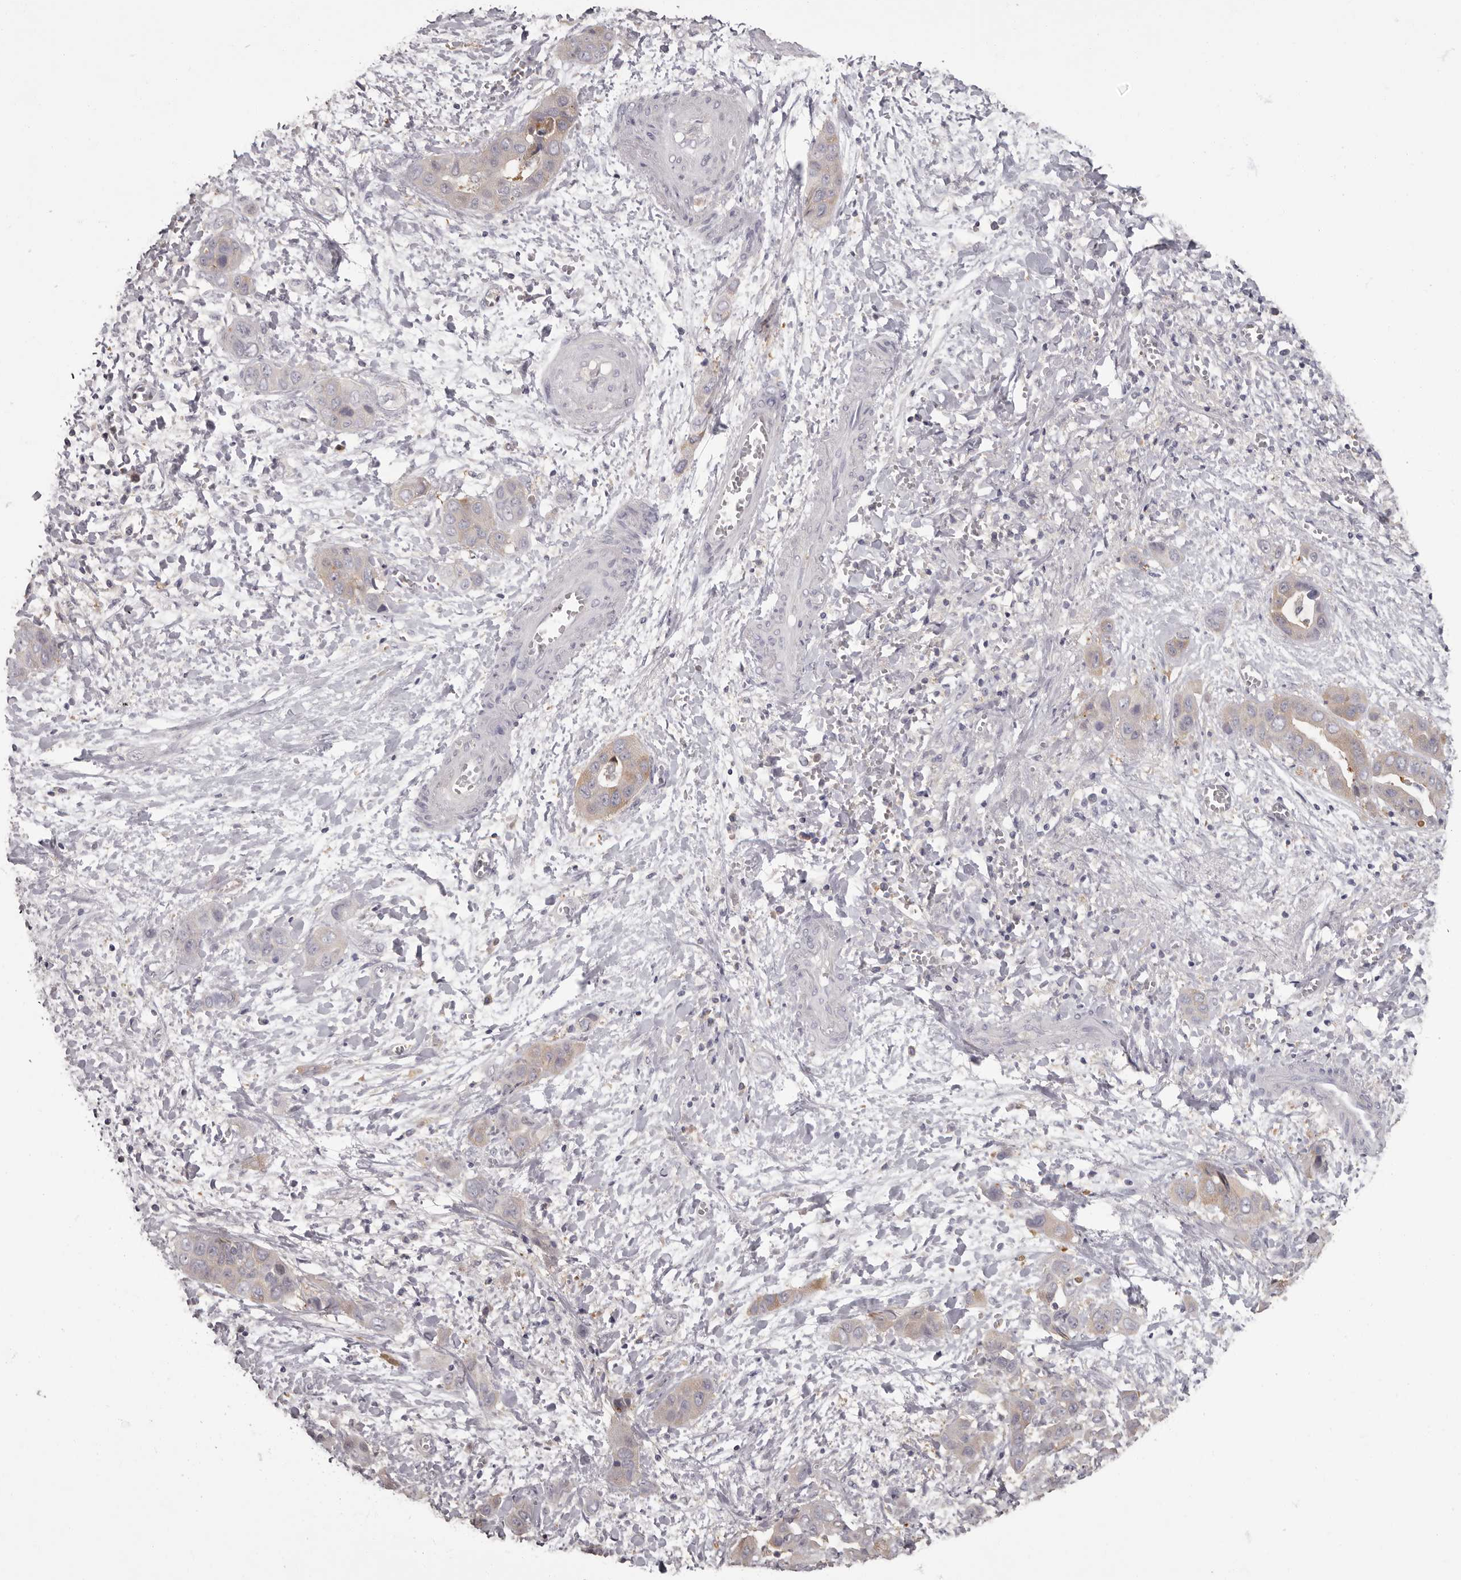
{"staining": {"intensity": "weak", "quantity": "<25%", "location": "cytoplasmic/membranous"}, "tissue": "liver cancer", "cell_type": "Tumor cells", "image_type": "cancer", "snomed": [{"axis": "morphology", "description": "Cholangiocarcinoma"}, {"axis": "topography", "description": "Liver"}], "caption": "This is an immunohistochemistry (IHC) photomicrograph of cholangiocarcinoma (liver). There is no positivity in tumor cells.", "gene": "APEH", "patient": {"sex": "female", "age": 52}}